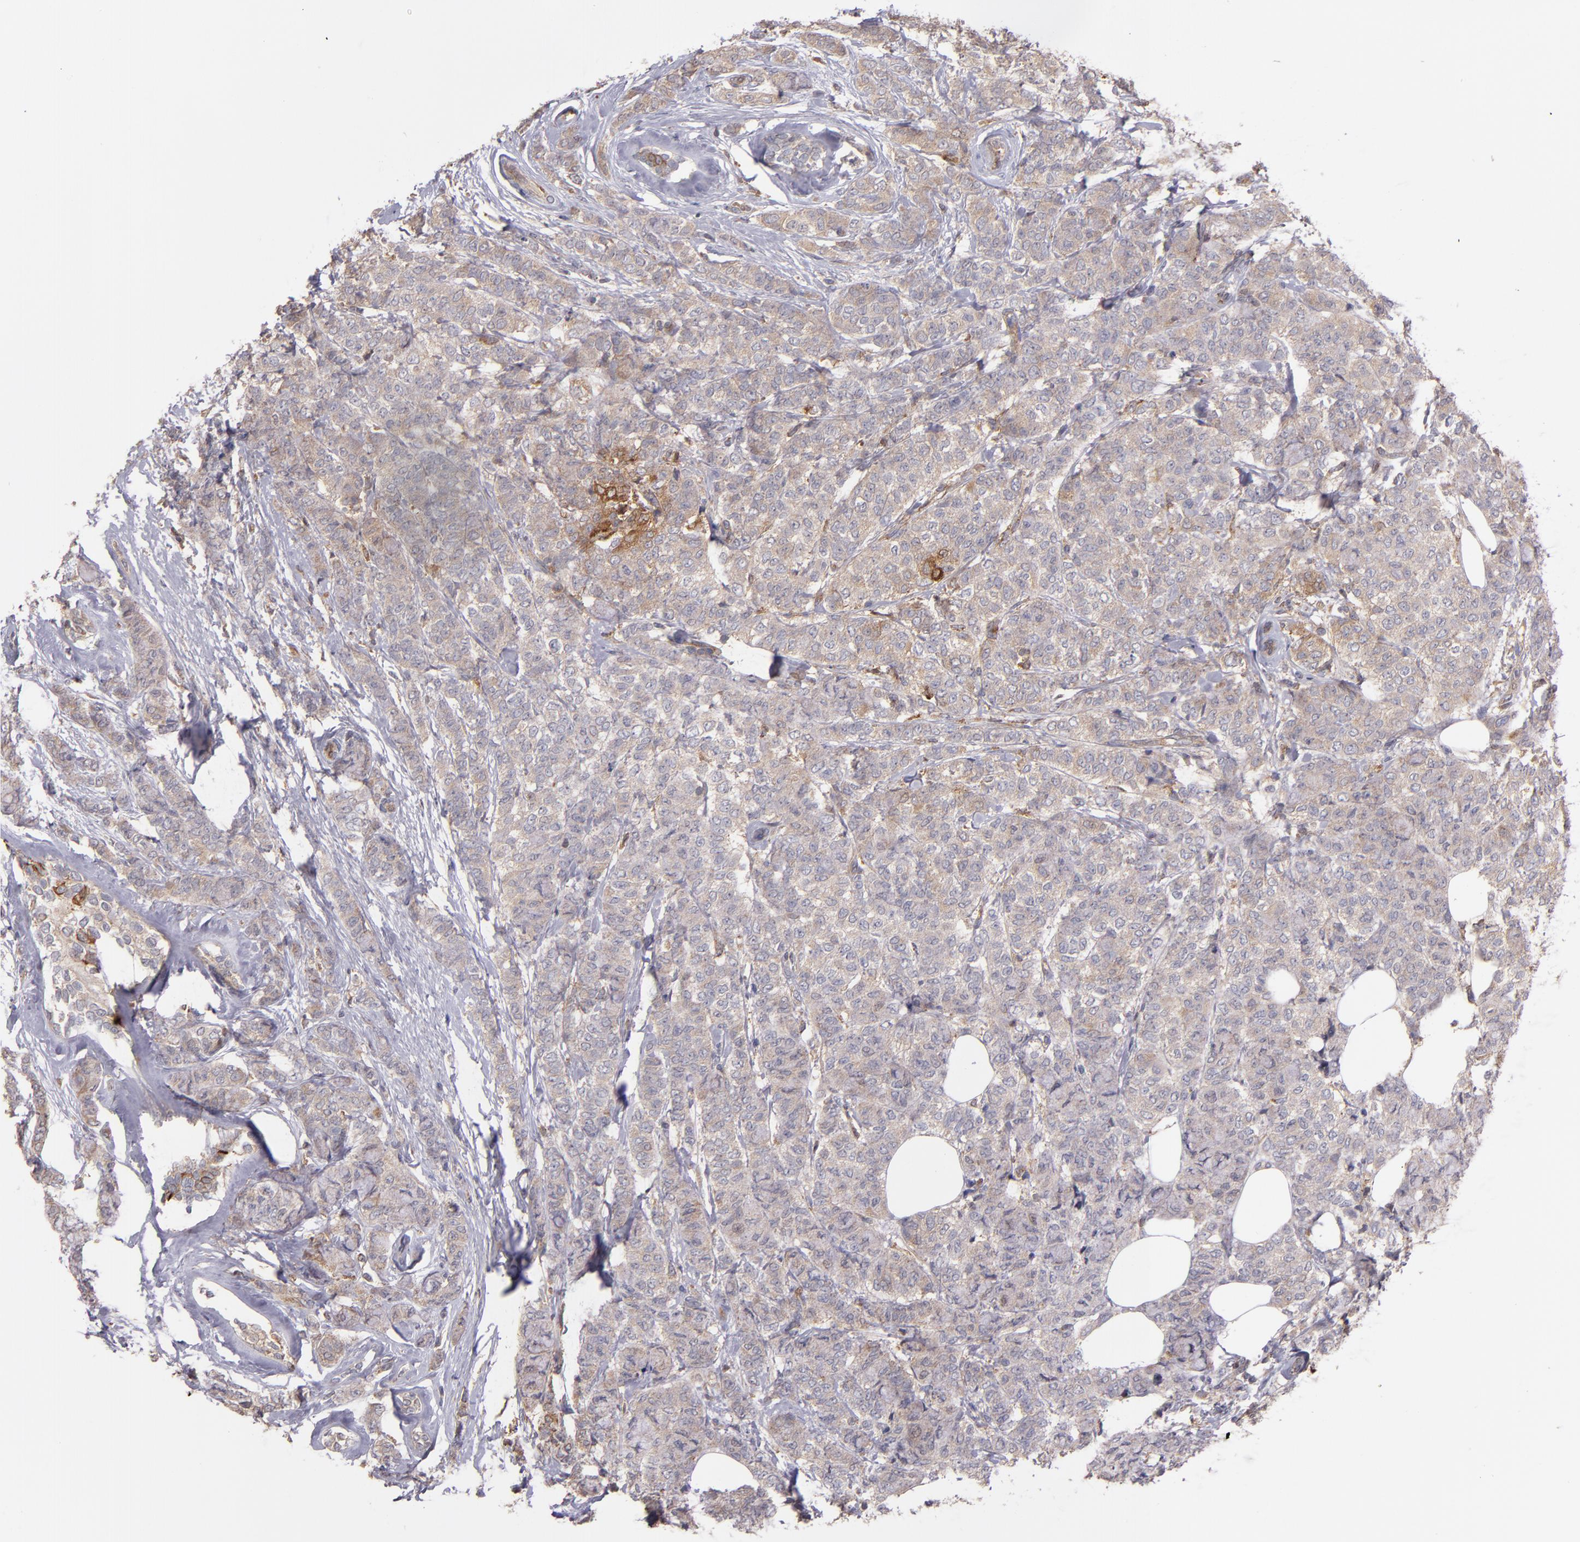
{"staining": {"intensity": "weak", "quantity": ">75%", "location": "cytoplasmic/membranous"}, "tissue": "breast cancer", "cell_type": "Tumor cells", "image_type": "cancer", "snomed": [{"axis": "morphology", "description": "Lobular carcinoma"}, {"axis": "topography", "description": "Breast"}], "caption": "High-power microscopy captured an immunohistochemistry micrograph of lobular carcinoma (breast), revealing weak cytoplasmic/membranous positivity in about >75% of tumor cells.", "gene": "IFIH1", "patient": {"sex": "female", "age": 60}}